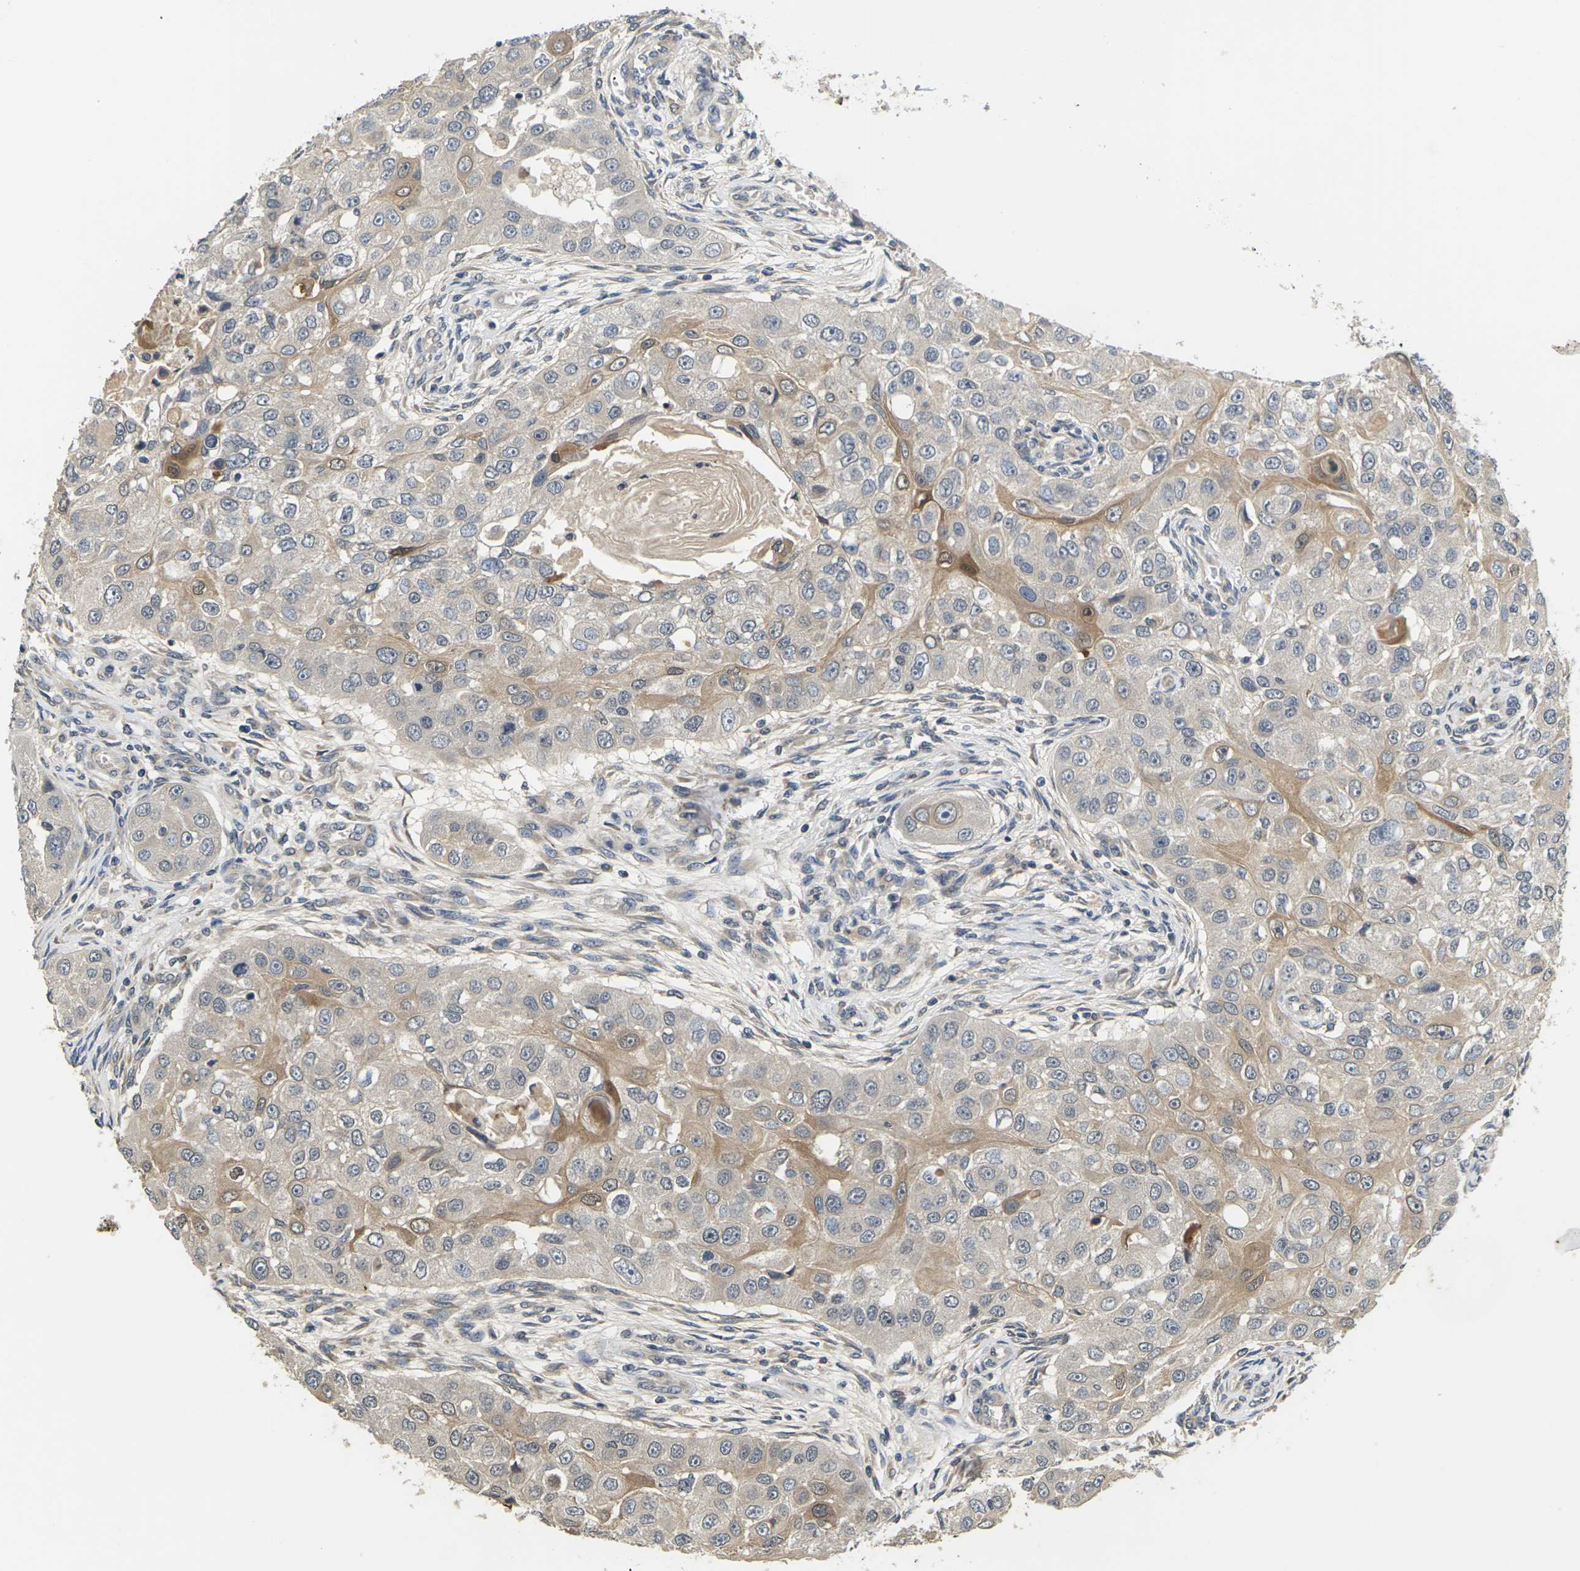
{"staining": {"intensity": "moderate", "quantity": "<25%", "location": "cytoplasmic/membranous"}, "tissue": "head and neck cancer", "cell_type": "Tumor cells", "image_type": "cancer", "snomed": [{"axis": "morphology", "description": "Normal tissue, NOS"}, {"axis": "morphology", "description": "Squamous cell carcinoma, NOS"}, {"axis": "topography", "description": "Skeletal muscle"}, {"axis": "topography", "description": "Head-Neck"}], "caption": "Tumor cells reveal low levels of moderate cytoplasmic/membranous positivity in about <25% of cells in human head and neck cancer (squamous cell carcinoma).", "gene": "SLC2A2", "patient": {"sex": "male", "age": 51}}